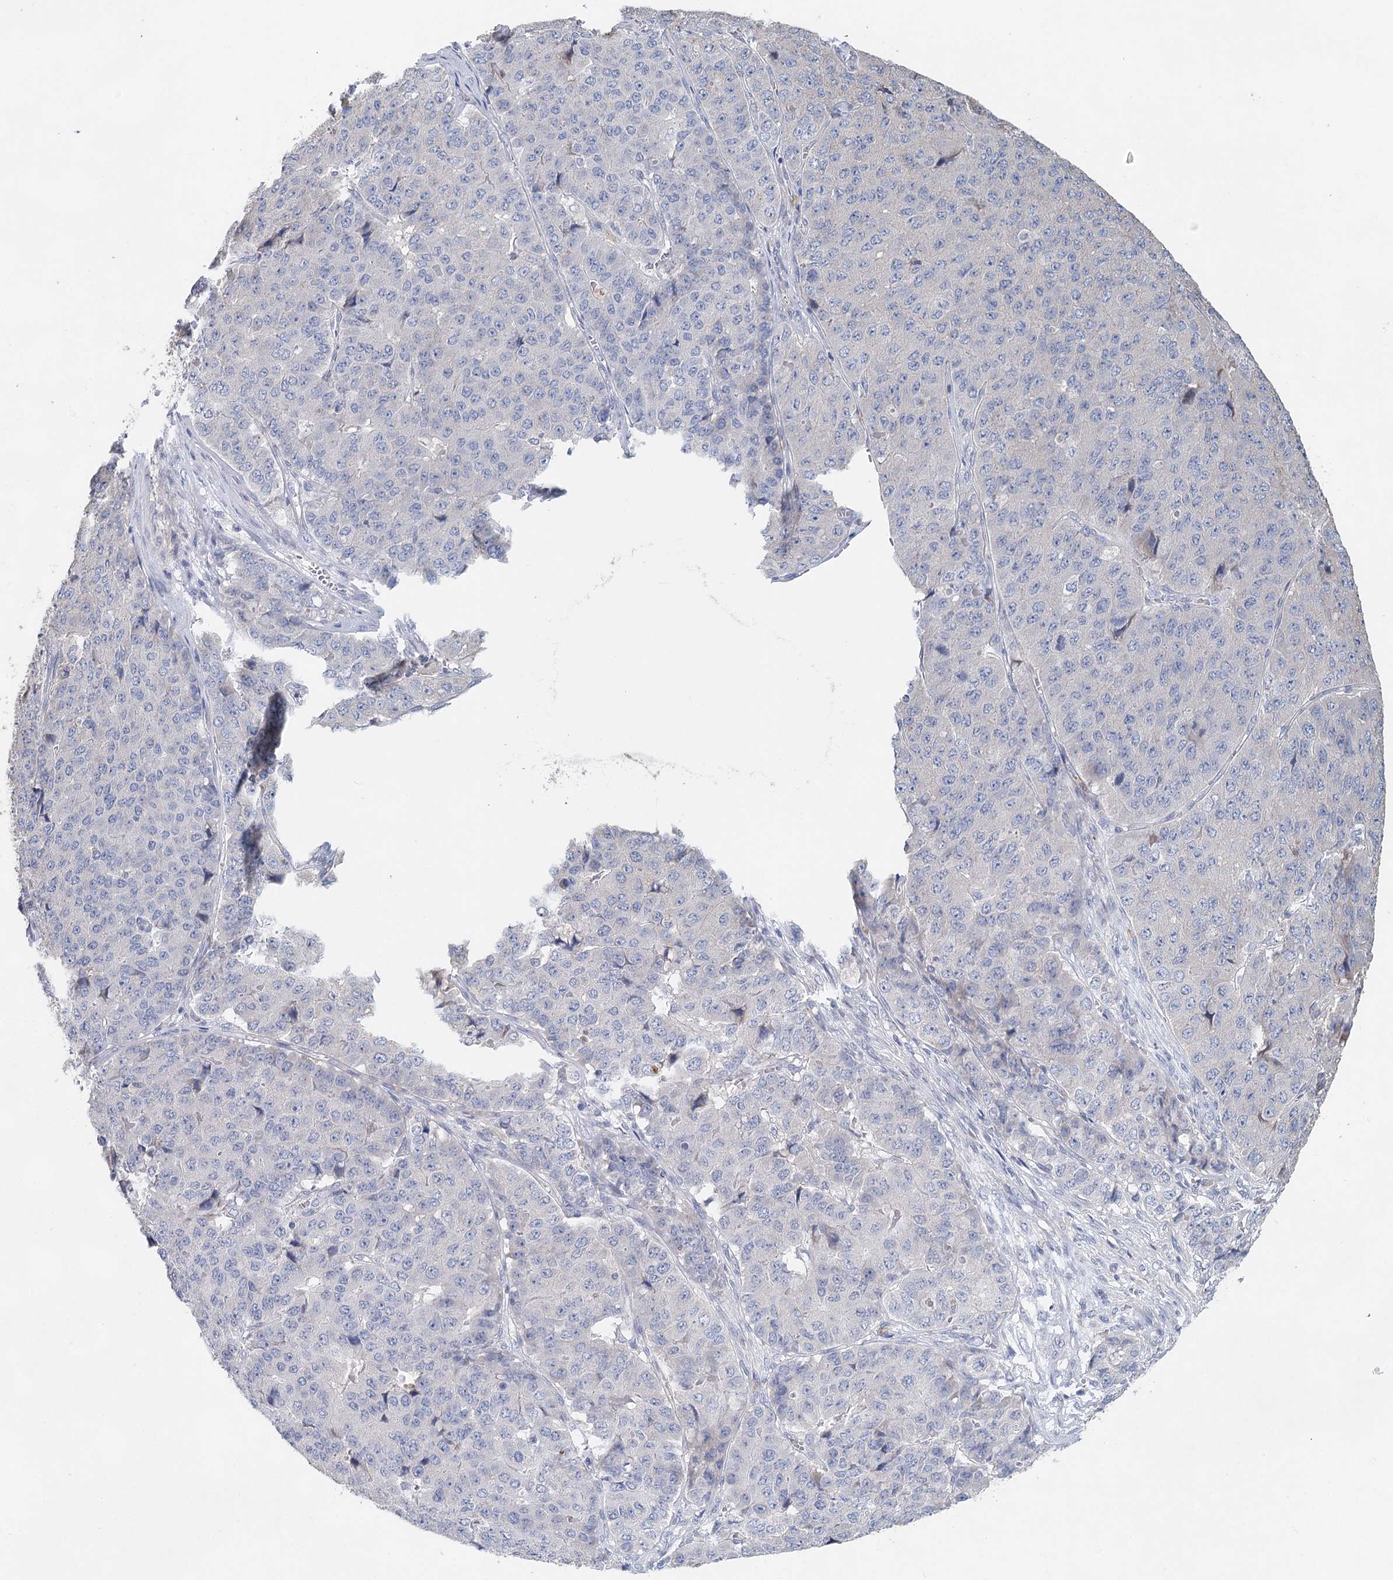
{"staining": {"intensity": "negative", "quantity": "none", "location": "none"}, "tissue": "pancreatic cancer", "cell_type": "Tumor cells", "image_type": "cancer", "snomed": [{"axis": "morphology", "description": "Adenocarcinoma, NOS"}, {"axis": "topography", "description": "Pancreas"}], "caption": "Tumor cells are negative for protein expression in human adenocarcinoma (pancreatic). The staining was performed using DAB (3,3'-diaminobenzidine) to visualize the protein expression in brown, while the nuclei were stained in blue with hematoxylin (Magnification: 20x).", "gene": "MYL6B", "patient": {"sex": "male", "age": 50}}